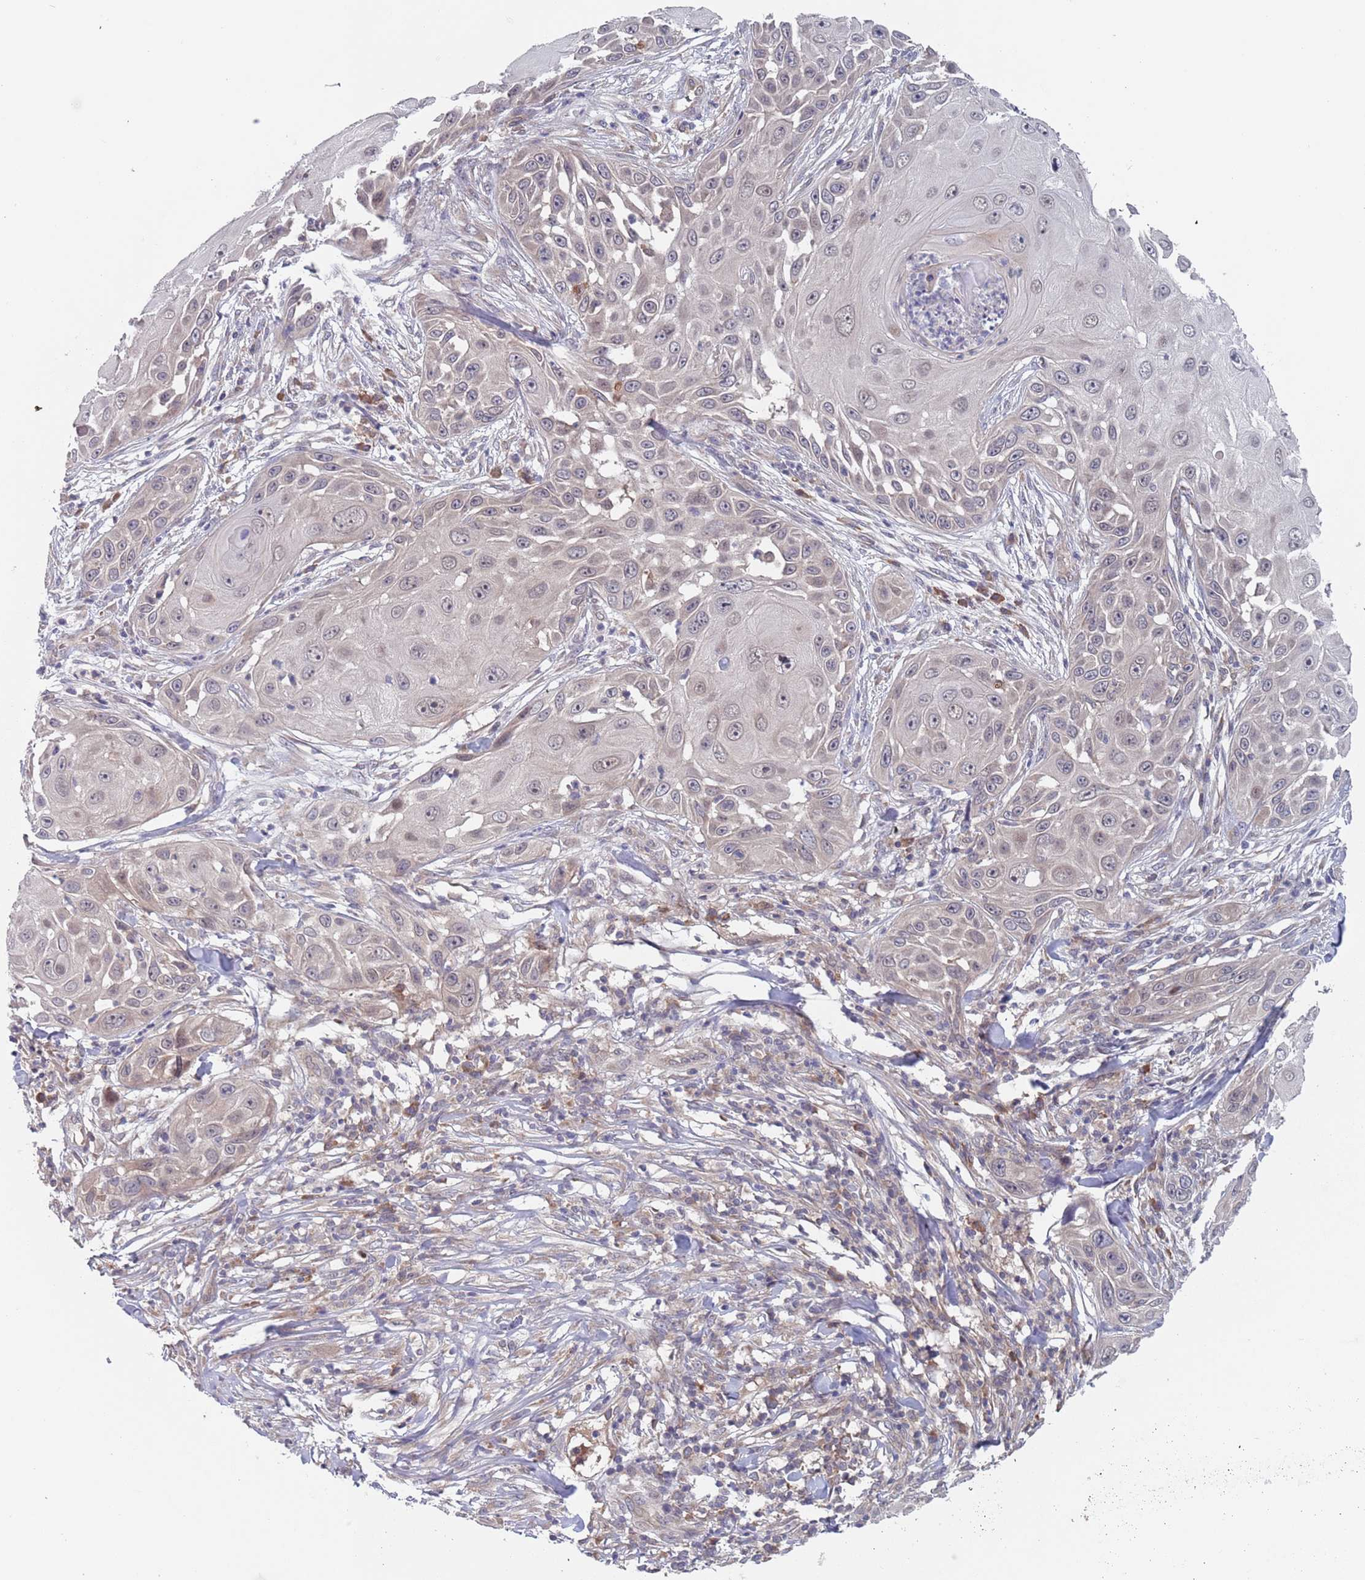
{"staining": {"intensity": "weak", "quantity": "<25%", "location": "cytoplasmic/membranous,nuclear"}, "tissue": "skin cancer", "cell_type": "Tumor cells", "image_type": "cancer", "snomed": [{"axis": "morphology", "description": "Squamous cell carcinoma, NOS"}, {"axis": "topography", "description": "Skin"}], "caption": "Immunohistochemistry (IHC) histopathology image of human squamous cell carcinoma (skin) stained for a protein (brown), which shows no positivity in tumor cells. (DAB (3,3'-diaminobenzidine) immunohistochemistry with hematoxylin counter stain).", "gene": "ZNF140", "patient": {"sex": "female", "age": 44}}